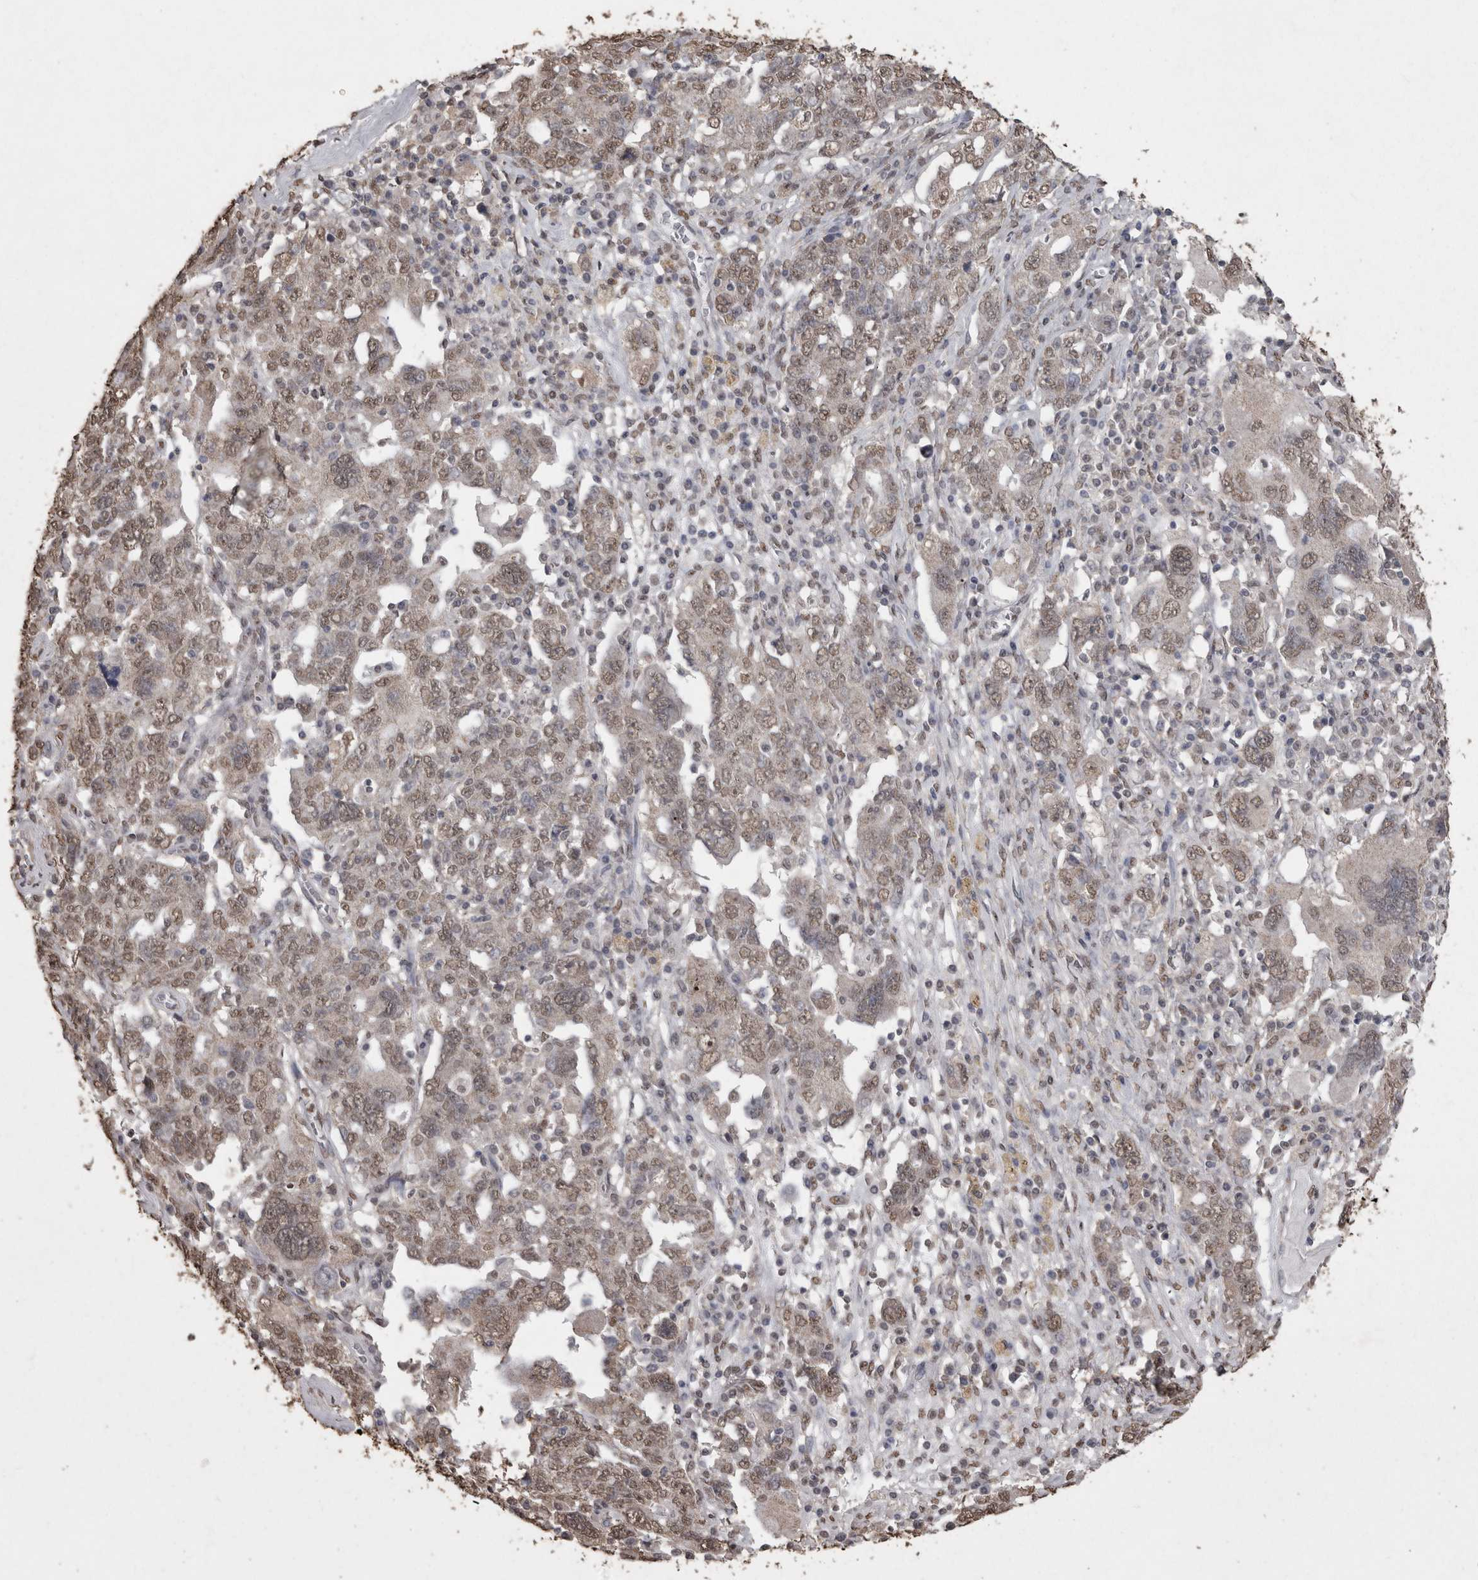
{"staining": {"intensity": "weak", "quantity": ">75%", "location": "nuclear"}, "tissue": "ovarian cancer", "cell_type": "Tumor cells", "image_type": "cancer", "snomed": [{"axis": "morphology", "description": "Carcinoma, endometroid"}, {"axis": "topography", "description": "Ovary"}], "caption": "Protein staining reveals weak nuclear expression in about >75% of tumor cells in ovarian cancer. Nuclei are stained in blue.", "gene": "SMAD7", "patient": {"sex": "female", "age": 62}}